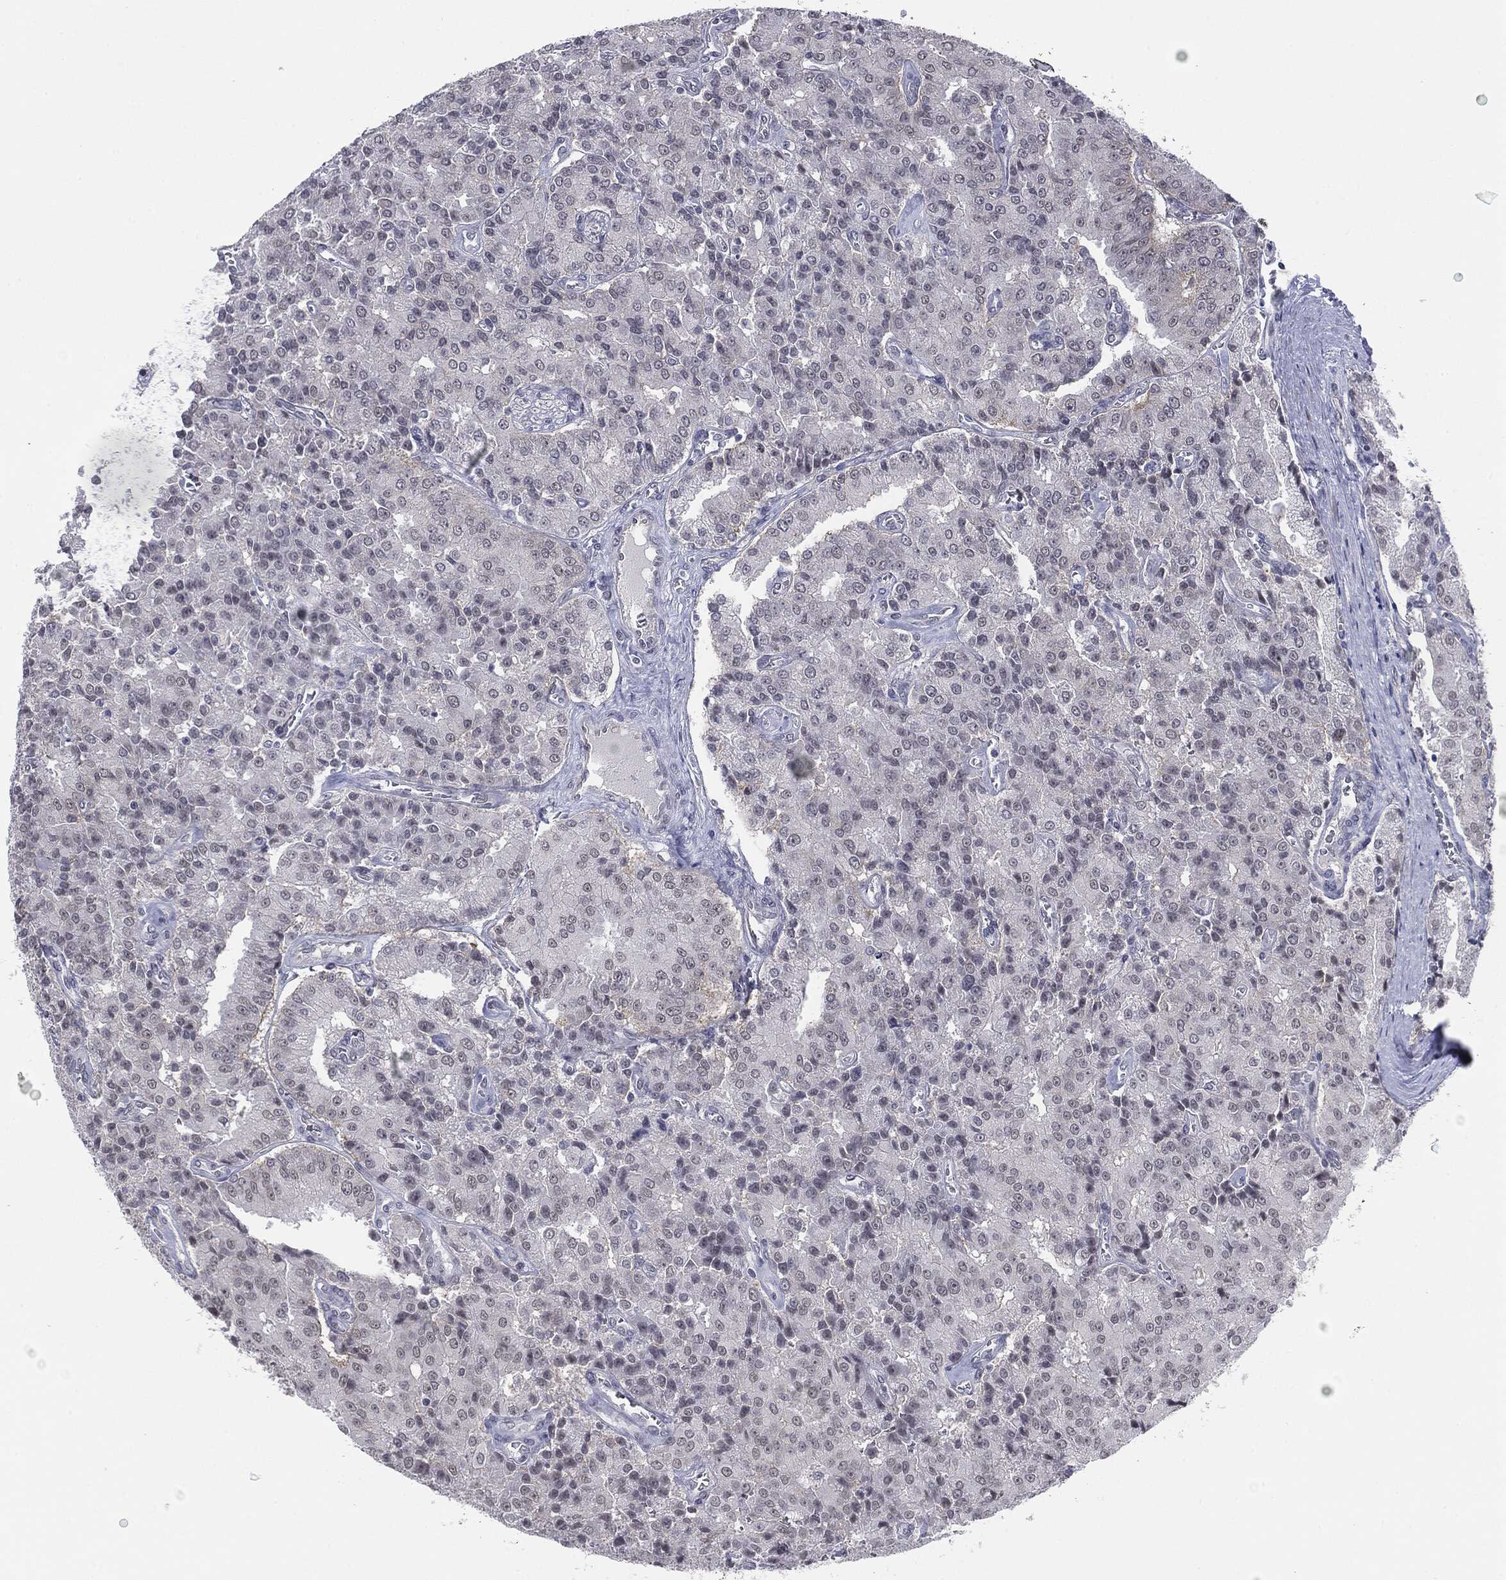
{"staining": {"intensity": "negative", "quantity": "none", "location": "none"}, "tissue": "prostate cancer", "cell_type": "Tumor cells", "image_type": "cancer", "snomed": [{"axis": "morphology", "description": "Adenocarcinoma, NOS"}, {"axis": "topography", "description": "Prostate and seminal vesicle, NOS"}, {"axis": "topography", "description": "Prostate"}], "caption": "The image exhibits no significant staining in tumor cells of prostate cancer.", "gene": "SLC5A5", "patient": {"sex": "male", "age": 67}}